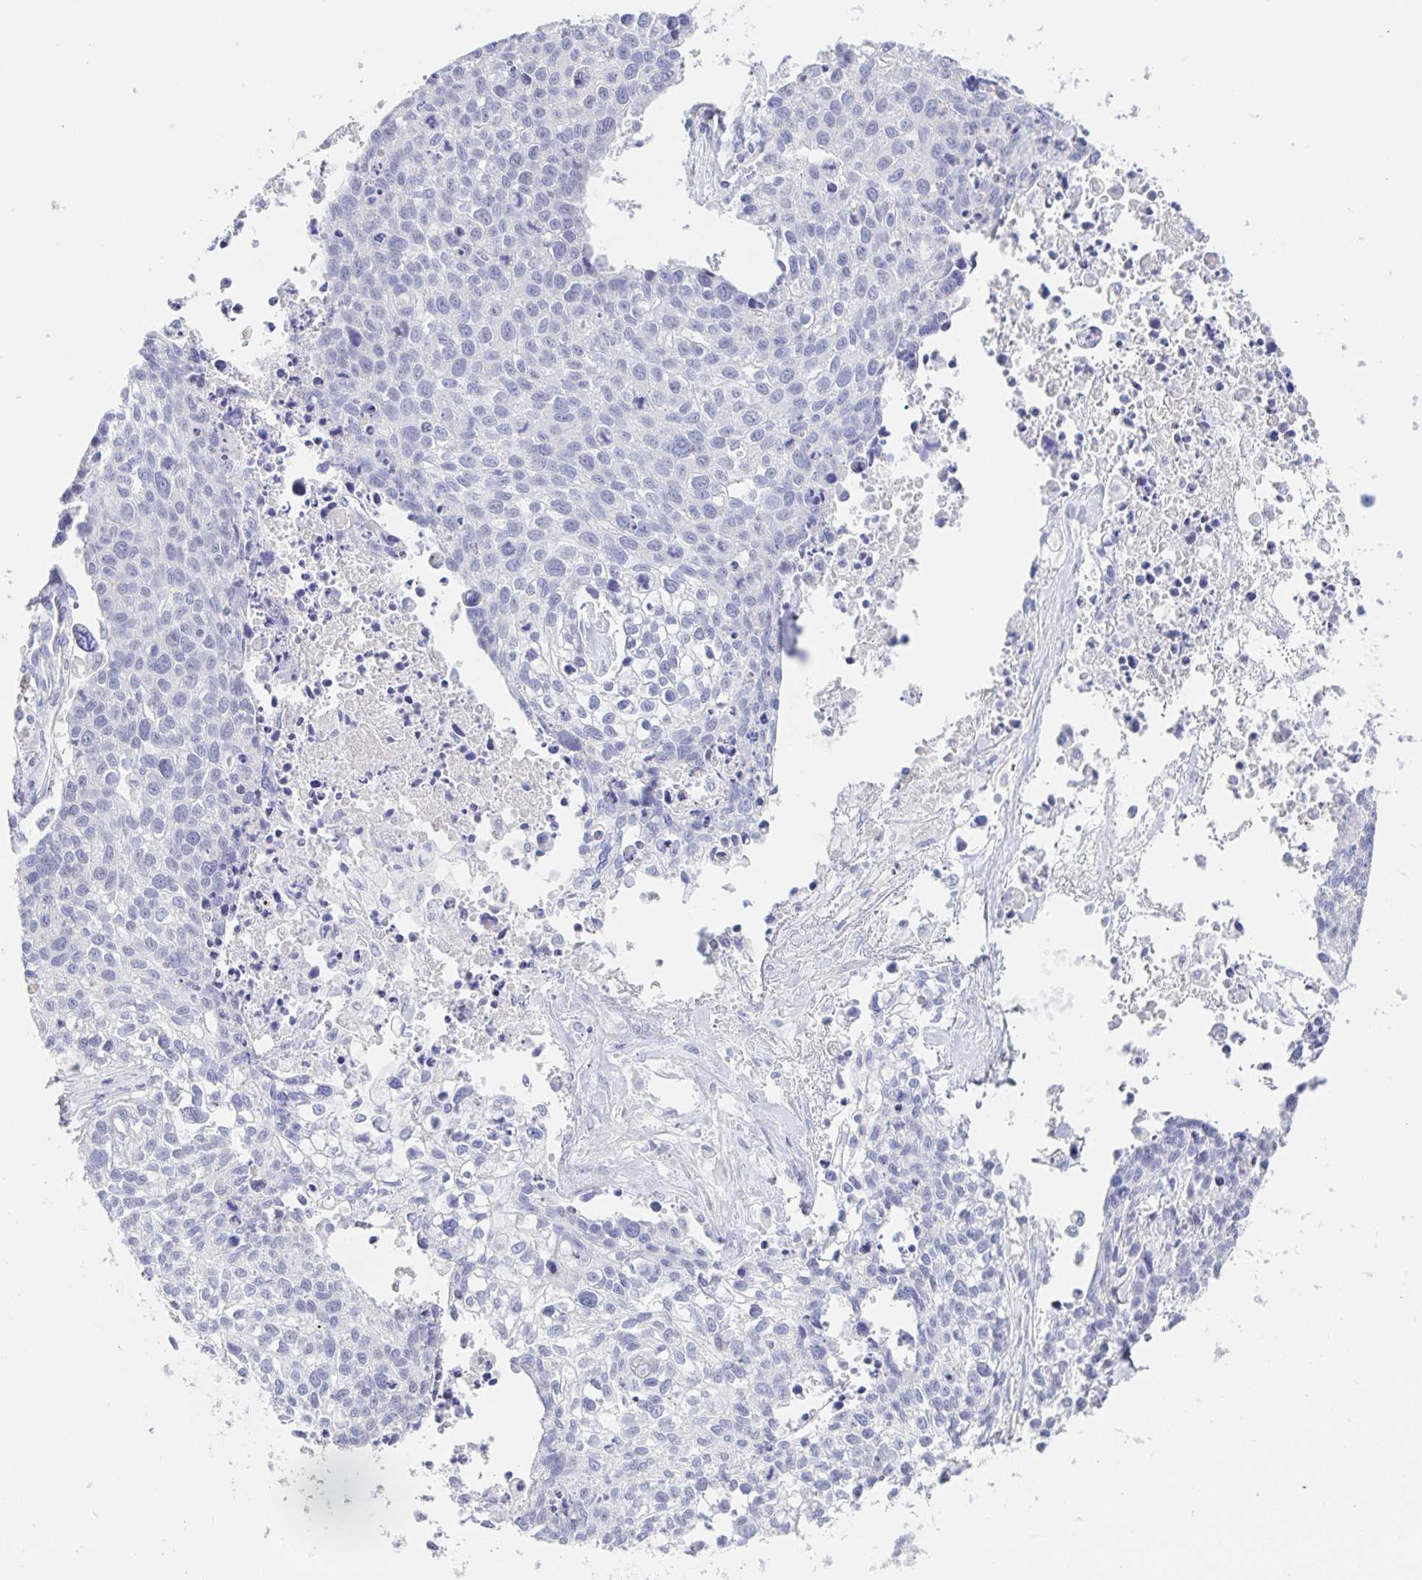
{"staining": {"intensity": "negative", "quantity": "none", "location": "none"}, "tissue": "lung cancer", "cell_type": "Tumor cells", "image_type": "cancer", "snomed": [{"axis": "morphology", "description": "Squamous cell carcinoma, NOS"}, {"axis": "topography", "description": "Lung"}], "caption": "An immunohistochemistry (IHC) histopathology image of squamous cell carcinoma (lung) is shown. There is no staining in tumor cells of squamous cell carcinoma (lung).", "gene": "SIAH3", "patient": {"sex": "male", "age": 74}}